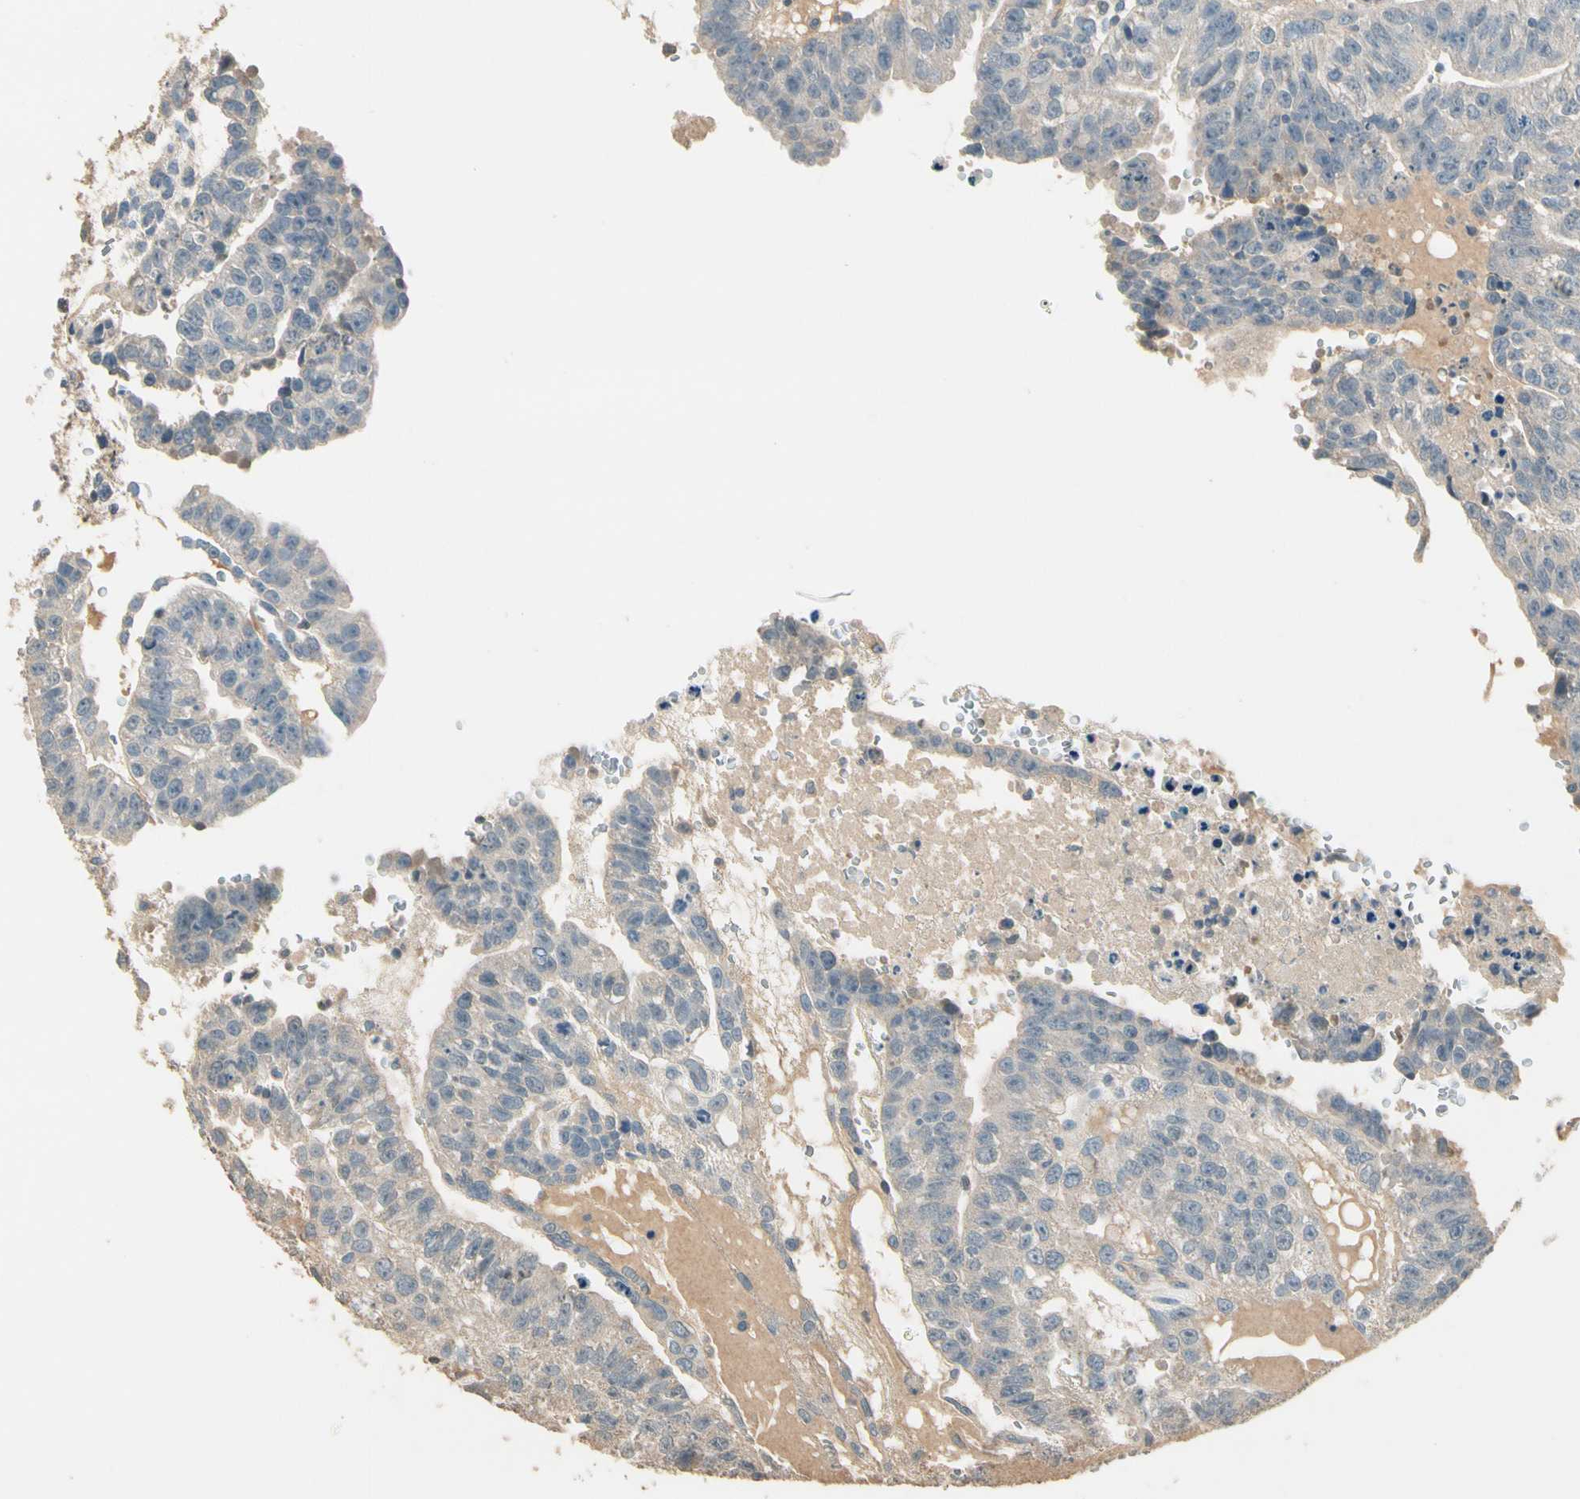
{"staining": {"intensity": "weak", "quantity": "25%-75%", "location": "cytoplasmic/membranous"}, "tissue": "testis cancer", "cell_type": "Tumor cells", "image_type": "cancer", "snomed": [{"axis": "morphology", "description": "Seminoma, NOS"}, {"axis": "morphology", "description": "Carcinoma, Embryonal, NOS"}, {"axis": "topography", "description": "Testis"}], "caption": "A brown stain labels weak cytoplasmic/membranous positivity of a protein in testis cancer (embryonal carcinoma) tumor cells. The staining was performed using DAB (3,3'-diaminobenzidine), with brown indicating positive protein expression. Nuclei are stained blue with hematoxylin.", "gene": "CDH6", "patient": {"sex": "male", "age": 52}}